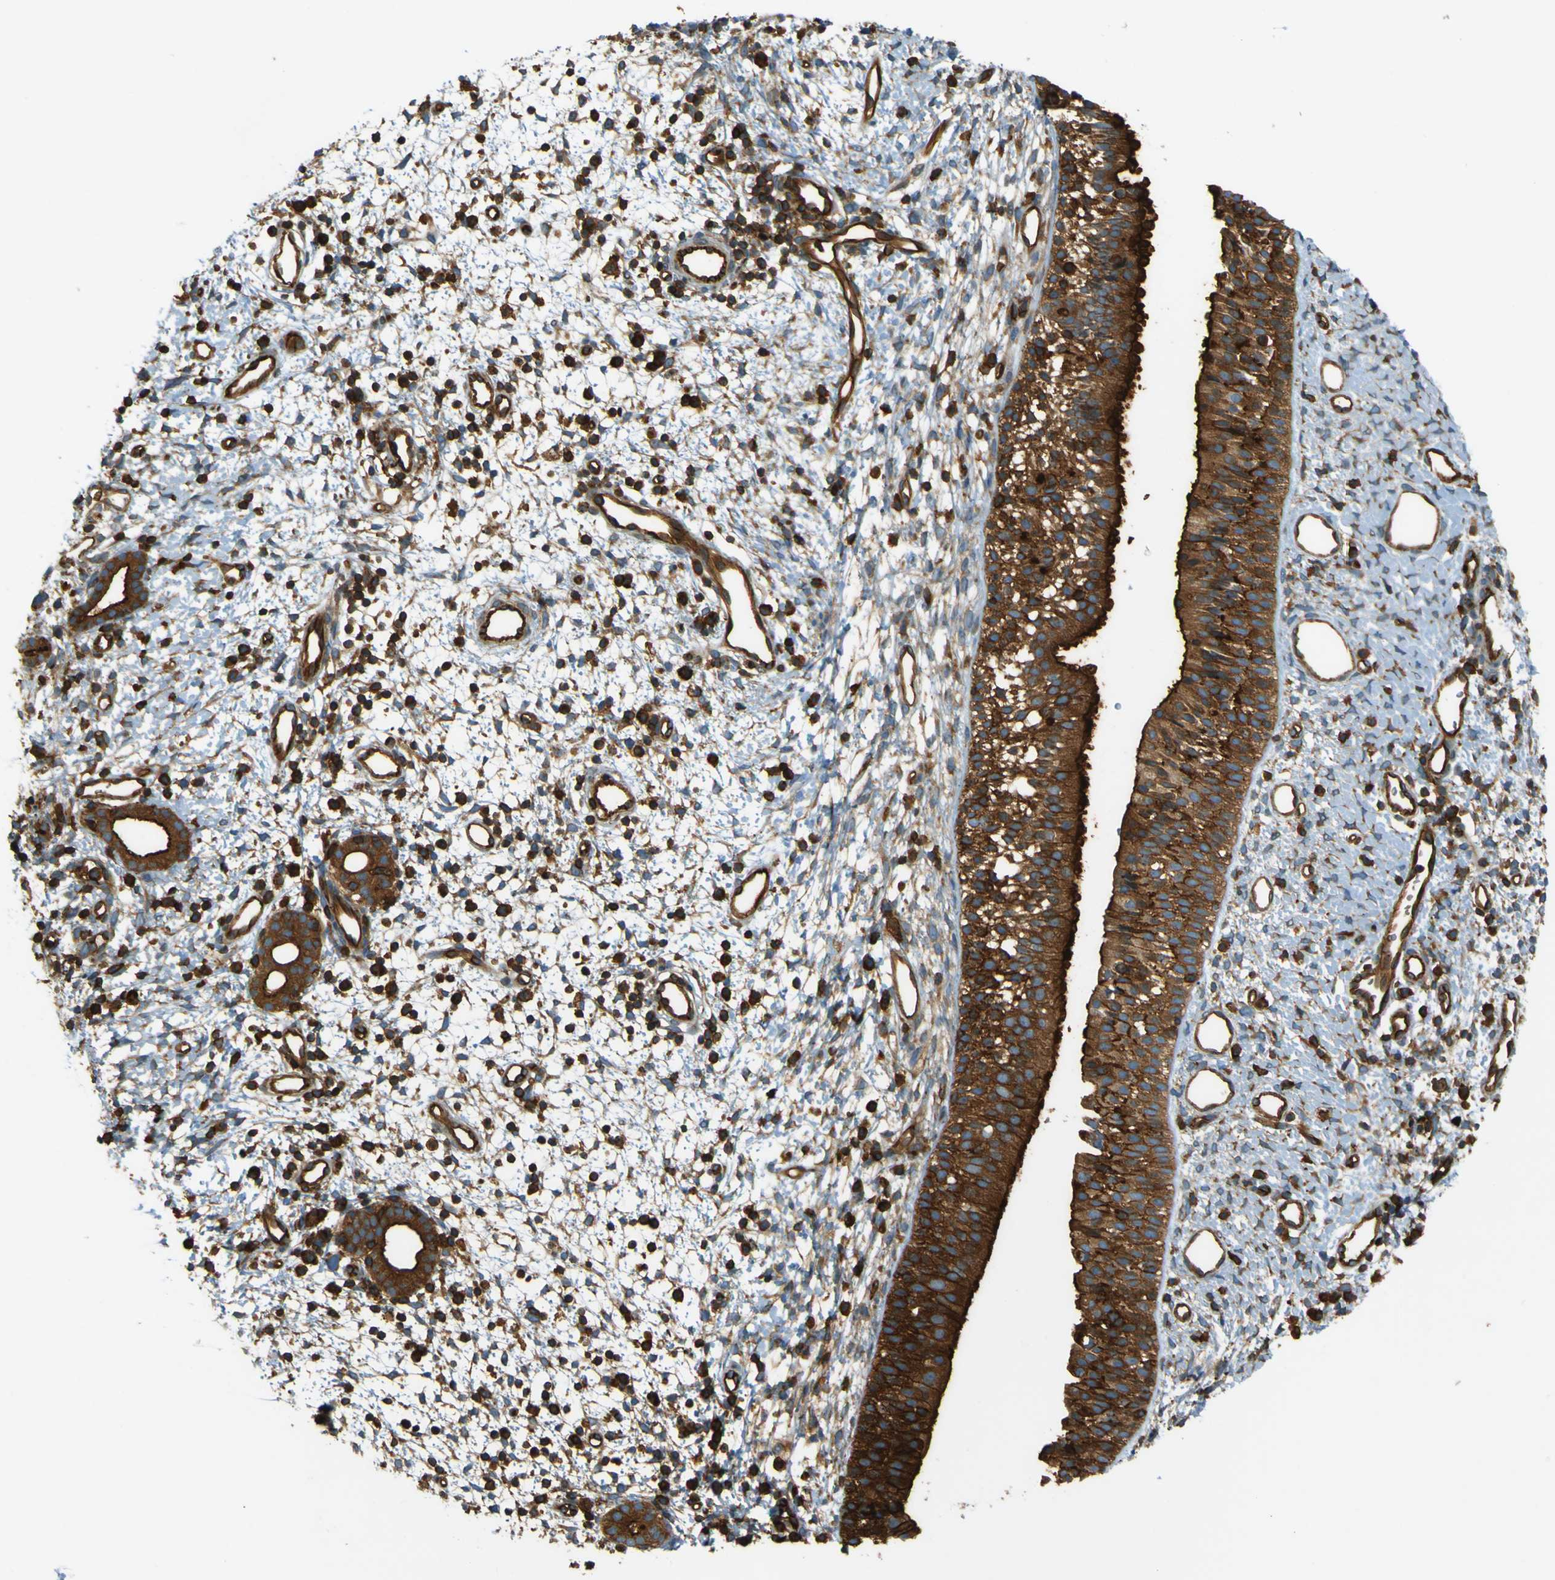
{"staining": {"intensity": "strong", "quantity": ">75%", "location": "cytoplasmic/membranous"}, "tissue": "nasopharynx", "cell_type": "Respiratory epithelial cells", "image_type": "normal", "snomed": [{"axis": "morphology", "description": "Normal tissue, NOS"}, {"axis": "topography", "description": "Nasopharynx"}], "caption": "DAB (3,3'-diaminobenzidine) immunohistochemical staining of unremarkable human nasopharynx shows strong cytoplasmic/membranous protein expression in approximately >75% of respiratory epithelial cells. Ihc stains the protein in brown and the nuclei are stained blue.", "gene": "DNAJC5", "patient": {"sex": "male", "age": 22}}